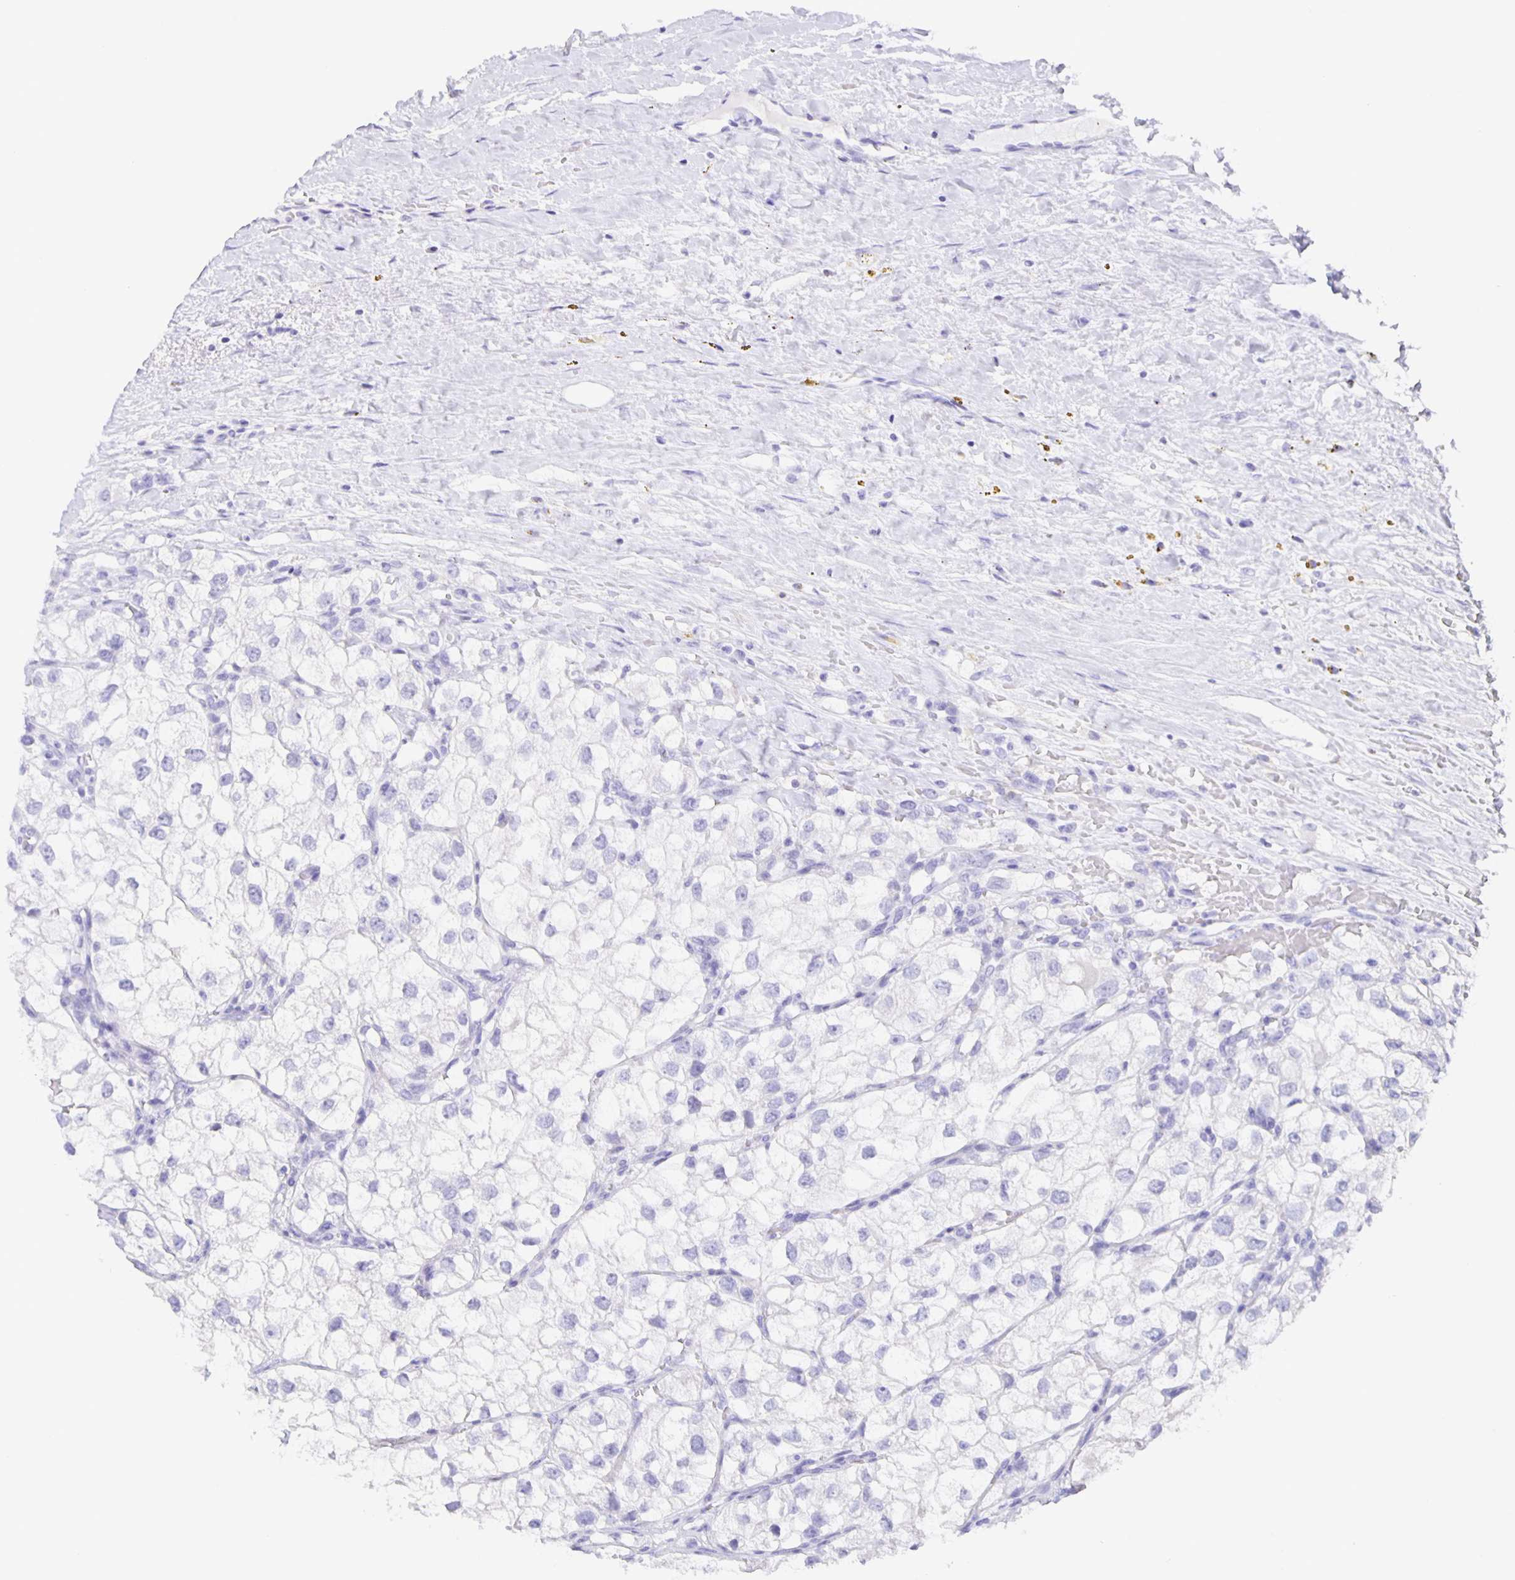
{"staining": {"intensity": "negative", "quantity": "none", "location": "none"}, "tissue": "renal cancer", "cell_type": "Tumor cells", "image_type": "cancer", "snomed": [{"axis": "morphology", "description": "Adenocarcinoma, NOS"}, {"axis": "topography", "description": "Kidney"}], "caption": "DAB immunohistochemical staining of human adenocarcinoma (renal) displays no significant expression in tumor cells.", "gene": "GUCA2A", "patient": {"sex": "male", "age": 59}}